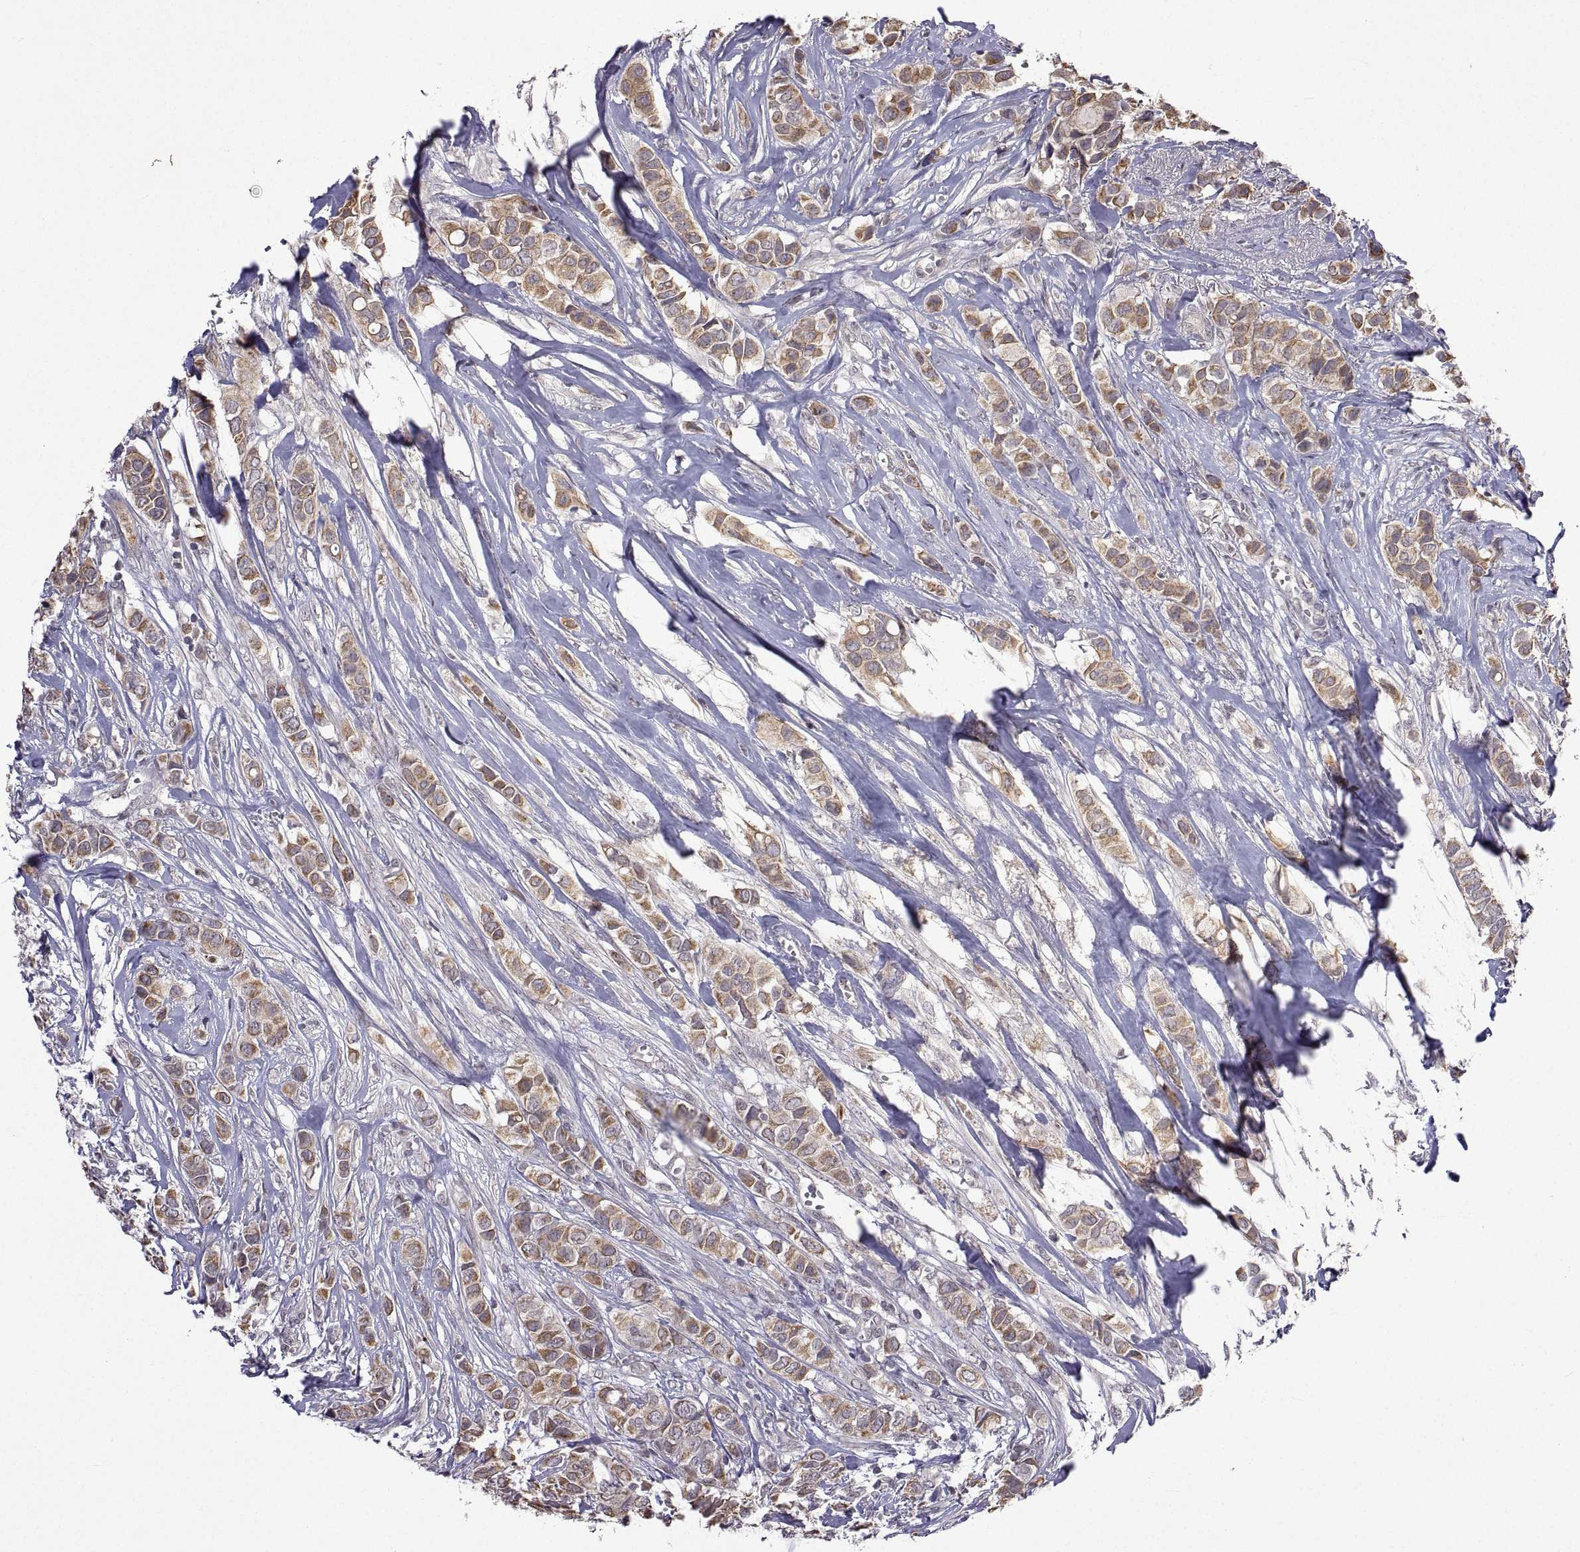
{"staining": {"intensity": "strong", "quantity": "25%-75%", "location": "cytoplasmic/membranous"}, "tissue": "breast cancer", "cell_type": "Tumor cells", "image_type": "cancer", "snomed": [{"axis": "morphology", "description": "Duct carcinoma"}, {"axis": "topography", "description": "Breast"}], "caption": "Tumor cells show strong cytoplasmic/membranous staining in about 25%-75% of cells in breast cancer (infiltrating ductal carcinoma).", "gene": "LAMA1", "patient": {"sex": "female", "age": 85}}